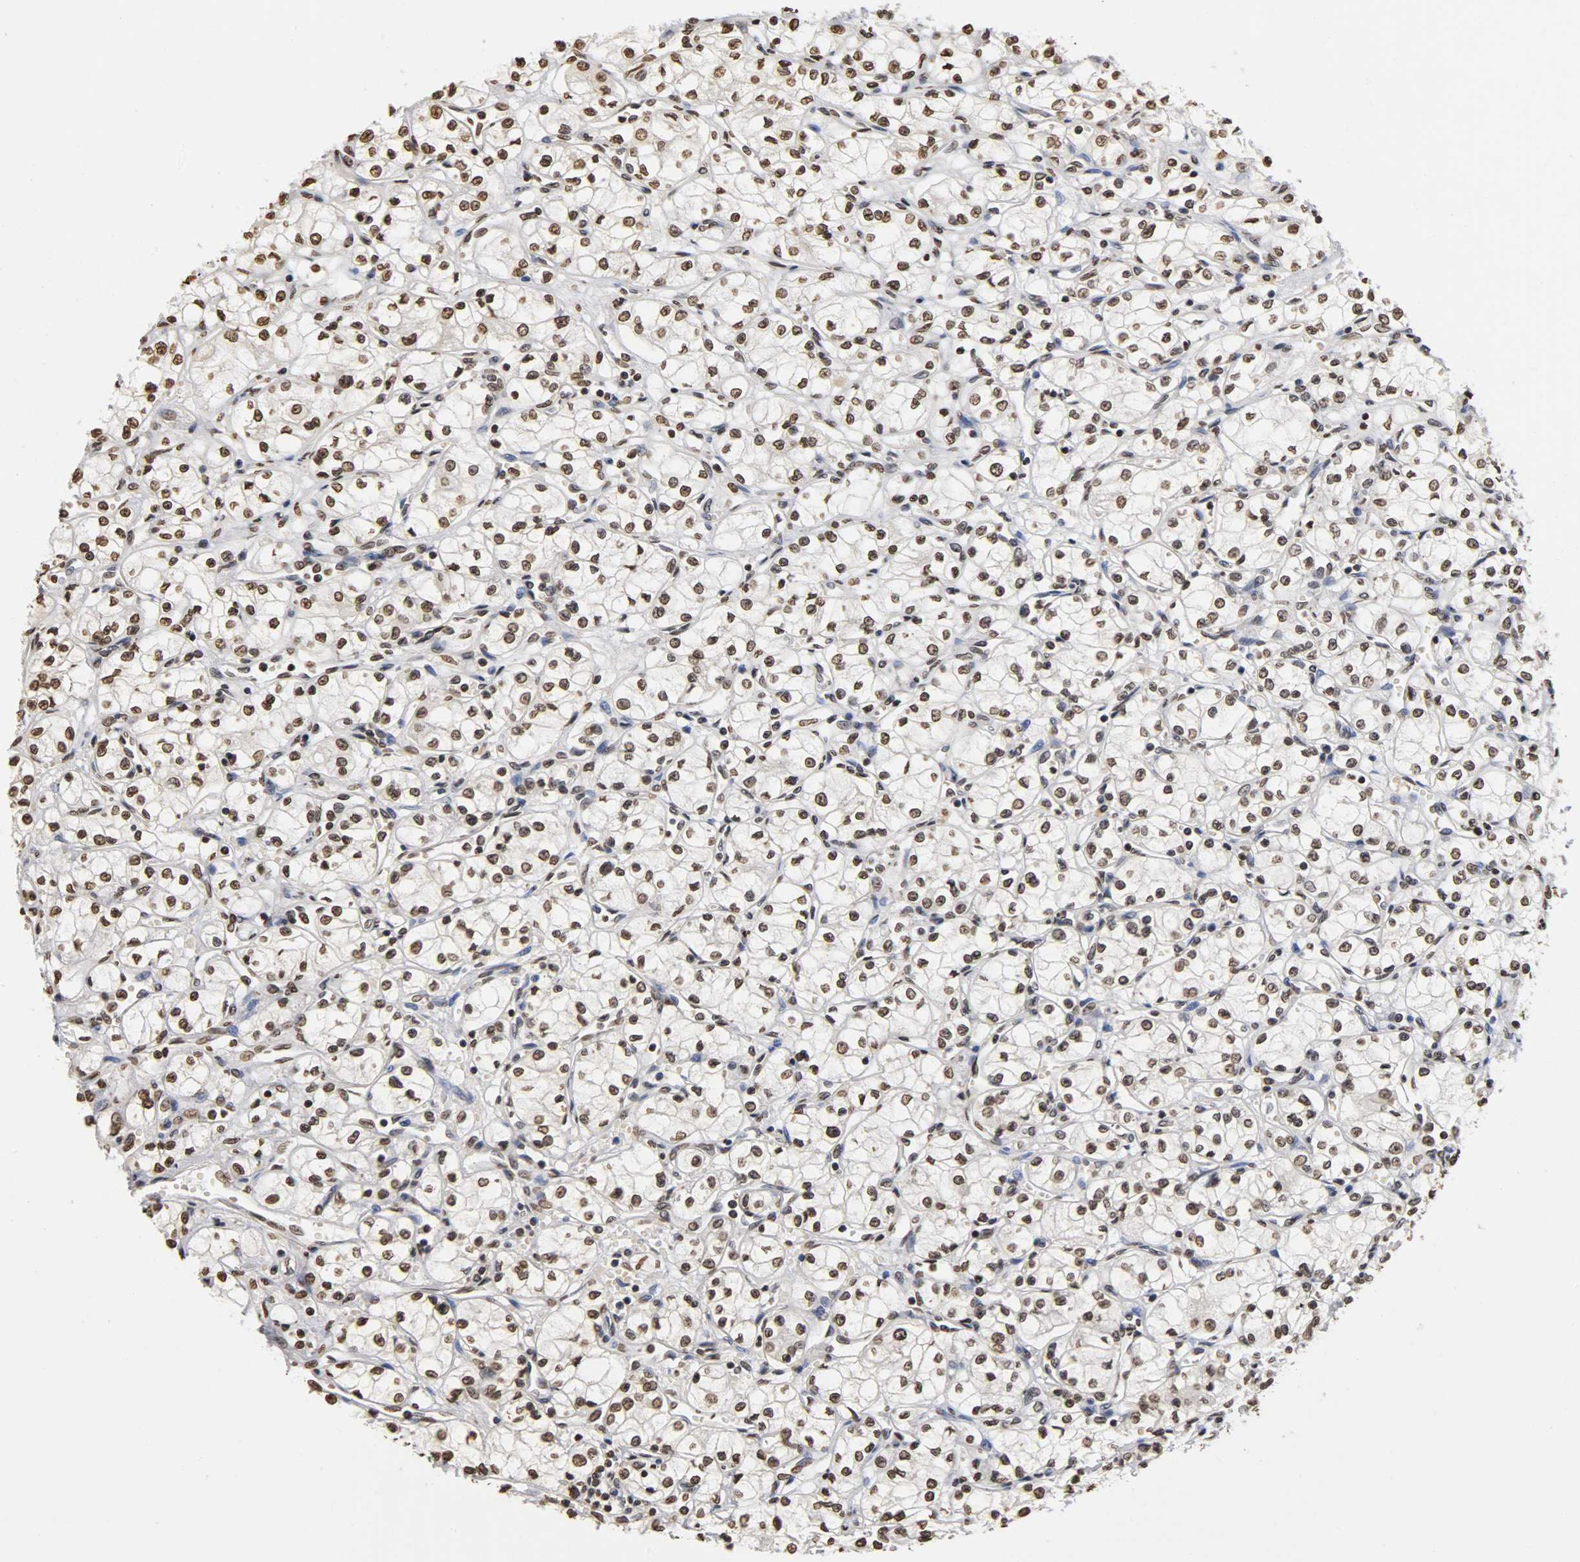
{"staining": {"intensity": "moderate", "quantity": "25%-75%", "location": "nuclear"}, "tissue": "renal cancer", "cell_type": "Tumor cells", "image_type": "cancer", "snomed": [{"axis": "morphology", "description": "Normal tissue, NOS"}, {"axis": "morphology", "description": "Adenocarcinoma, NOS"}, {"axis": "topography", "description": "Kidney"}], "caption": "High-magnification brightfield microscopy of renal cancer stained with DAB (3,3'-diaminobenzidine) (brown) and counterstained with hematoxylin (blue). tumor cells exhibit moderate nuclear staining is present in approximately25%-75% of cells.", "gene": "ERCC2", "patient": {"sex": "male", "age": 59}}